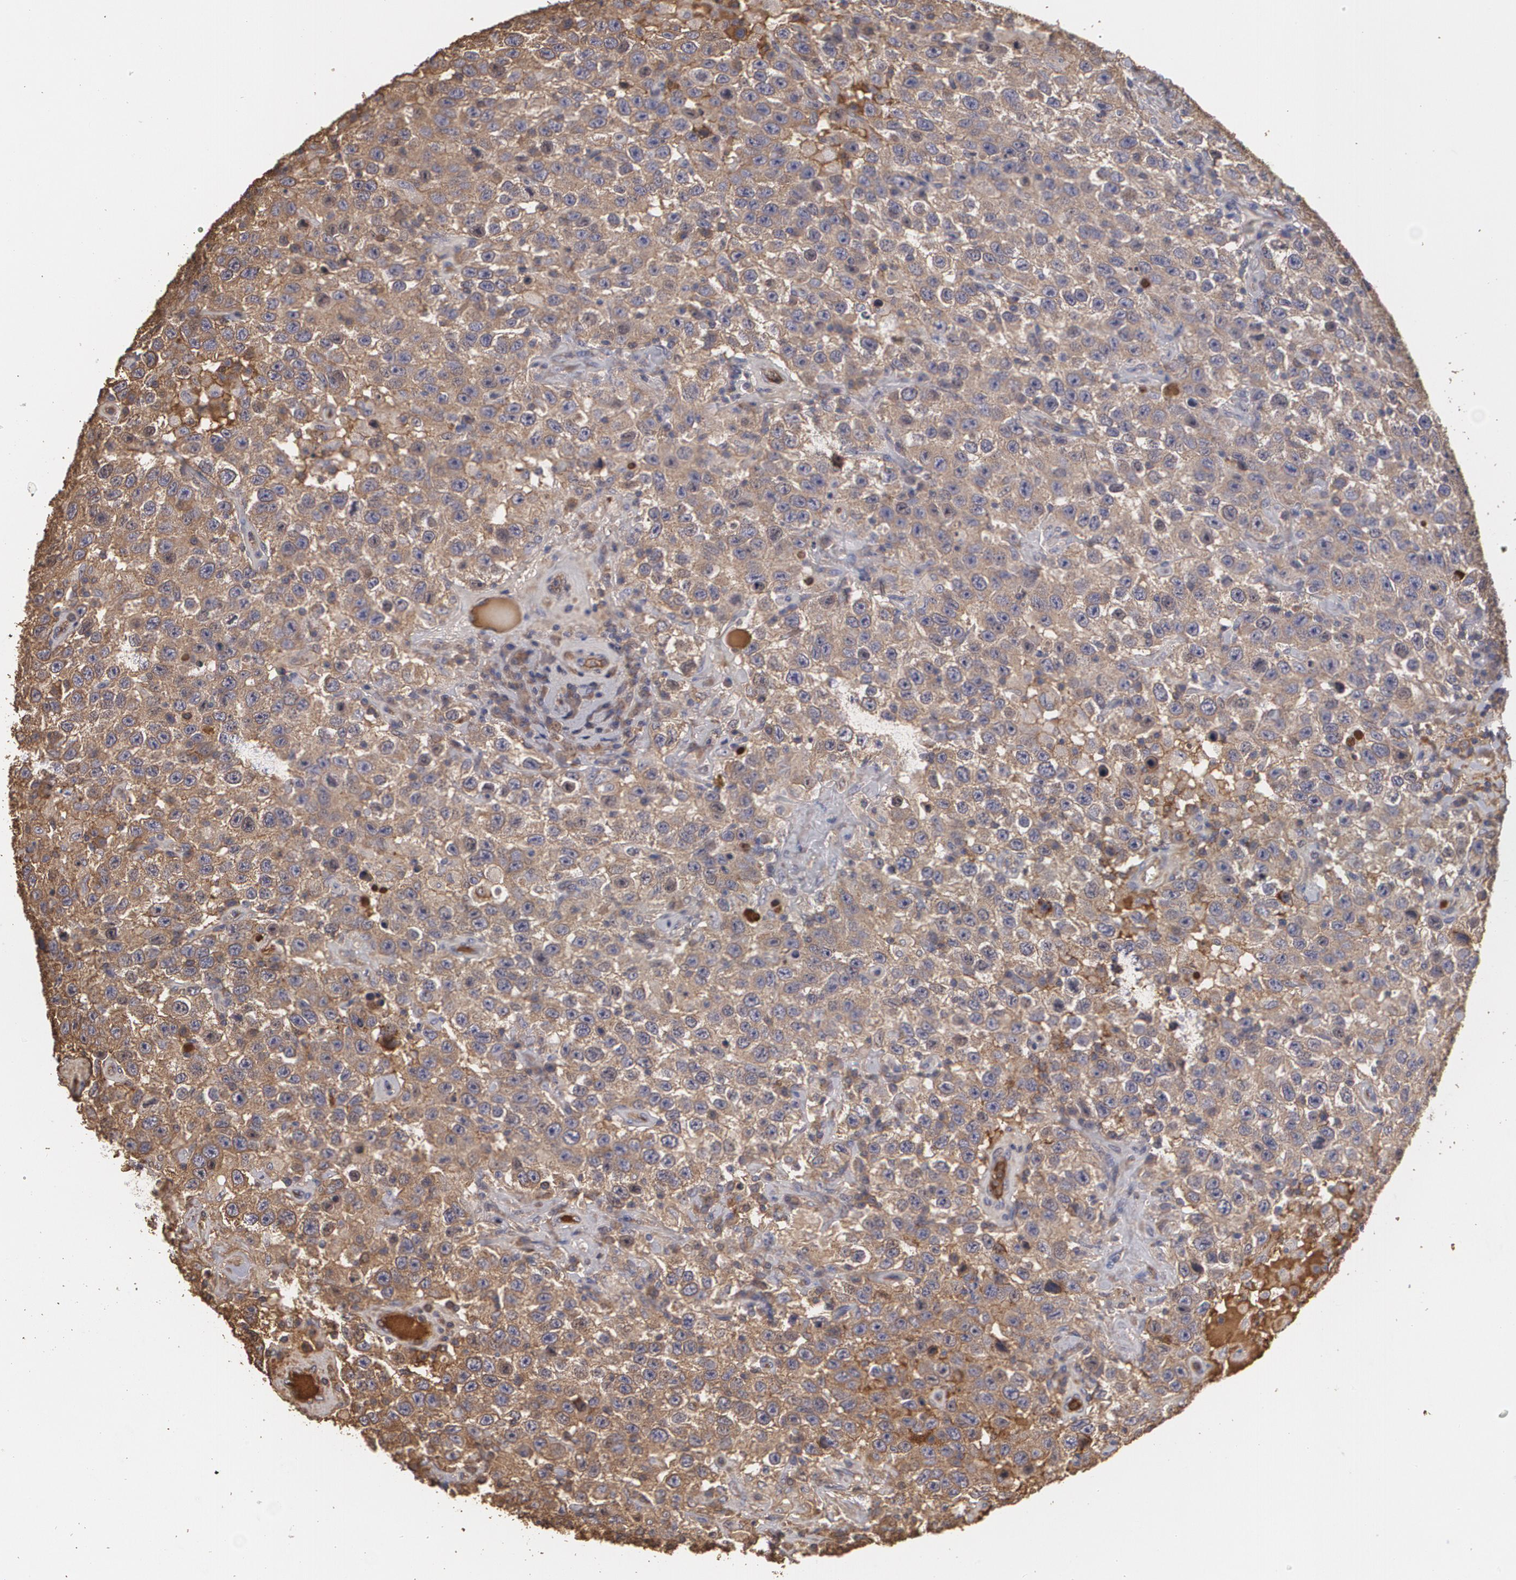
{"staining": {"intensity": "weak", "quantity": ">75%", "location": "cytoplasmic/membranous"}, "tissue": "testis cancer", "cell_type": "Tumor cells", "image_type": "cancer", "snomed": [{"axis": "morphology", "description": "Seminoma, NOS"}, {"axis": "topography", "description": "Testis"}], "caption": "This micrograph exhibits immunohistochemistry (IHC) staining of human testis cancer, with low weak cytoplasmic/membranous expression in approximately >75% of tumor cells.", "gene": "PON1", "patient": {"sex": "male", "age": 41}}